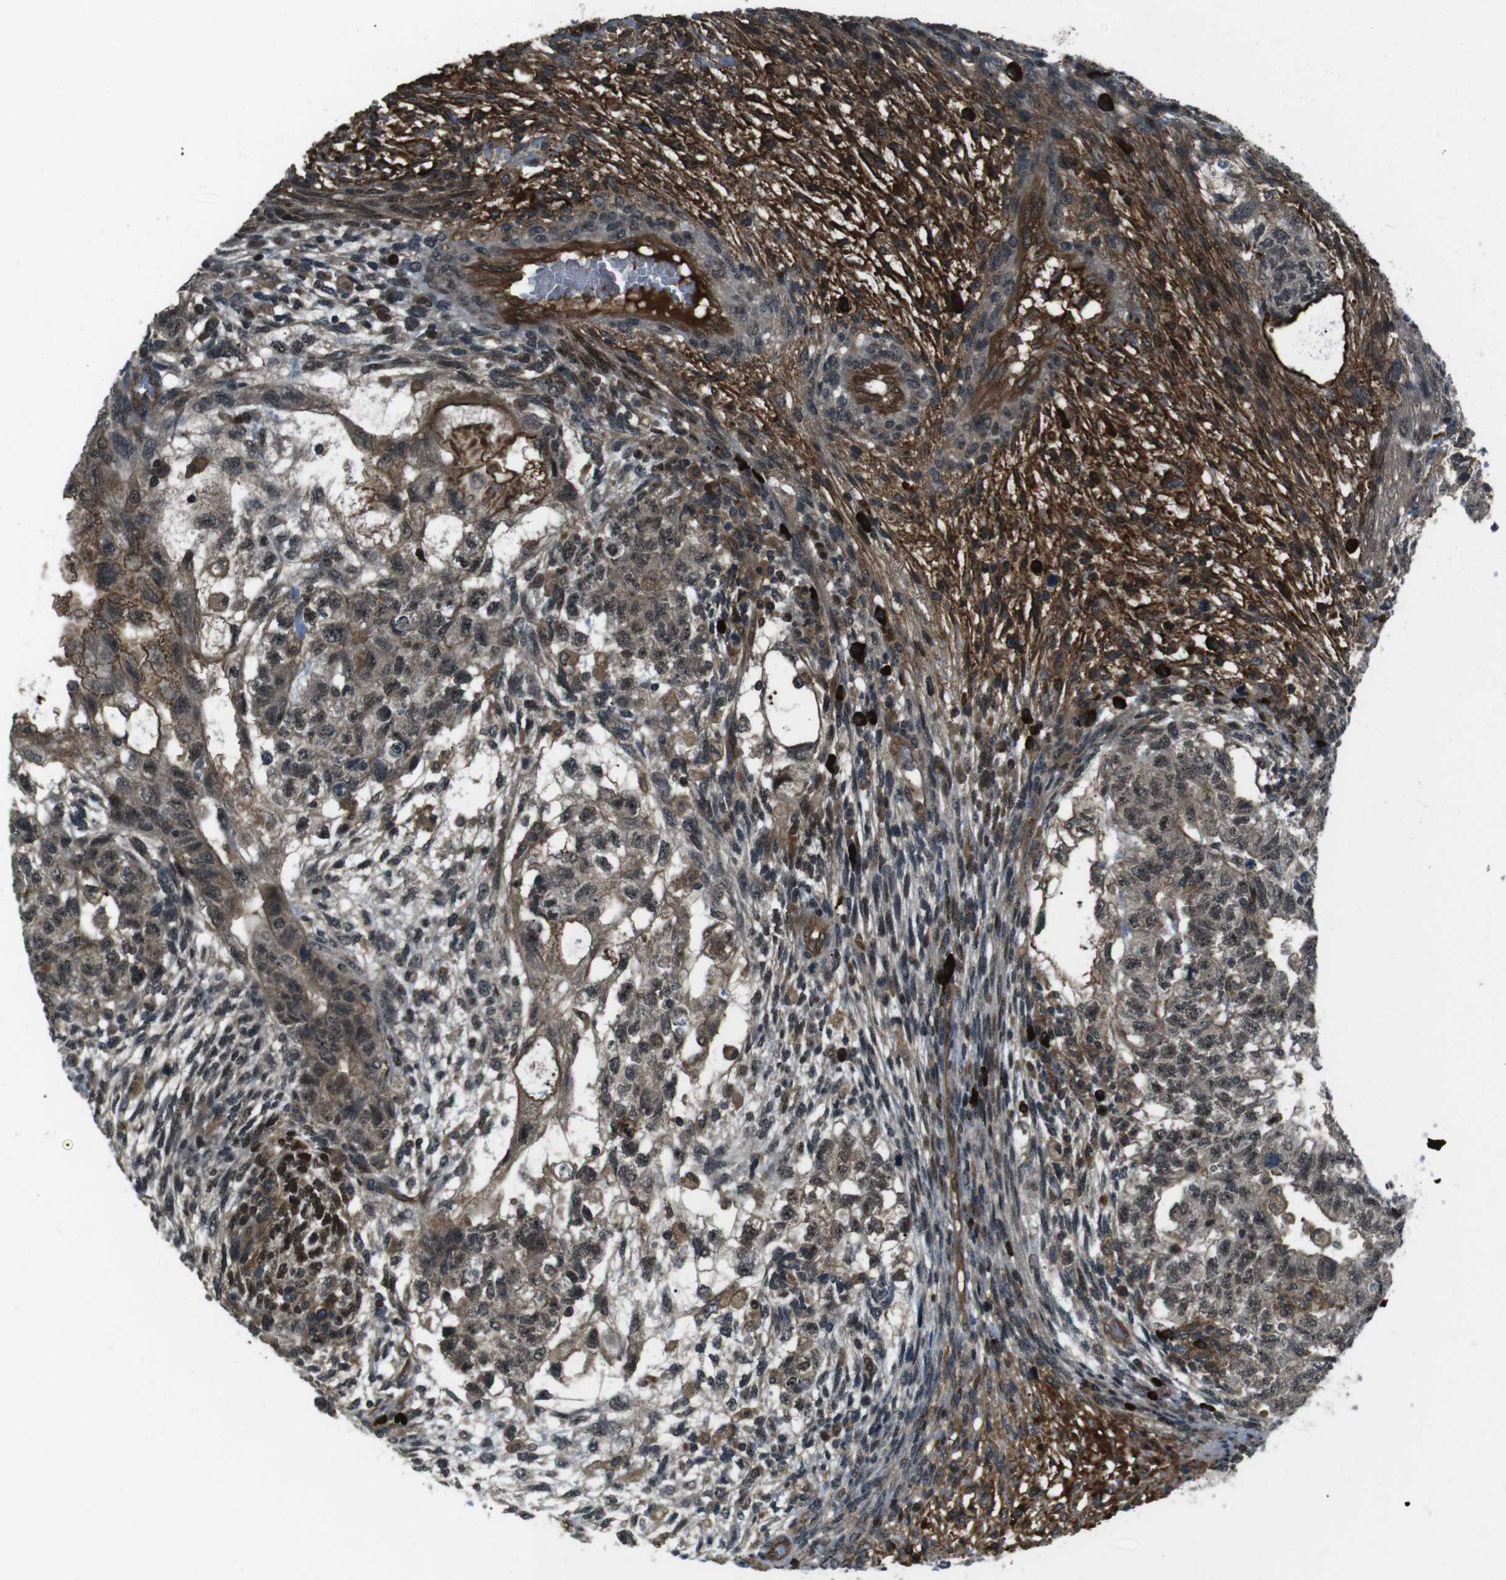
{"staining": {"intensity": "weak", "quantity": ">75%", "location": "cytoplasmic/membranous,nuclear"}, "tissue": "testis cancer", "cell_type": "Tumor cells", "image_type": "cancer", "snomed": [{"axis": "morphology", "description": "Normal tissue, NOS"}, {"axis": "morphology", "description": "Carcinoma, Embryonal, NOS"}, {"axis": "topography", "description": "Testis"}], "caption": "Protein staining by IHC reveals weak cytoplasmic/membranous and nuclear expression in about >75% of tumor cells in testis cancer (embryonal carcinoma).", "gene": "TIAM2", "patient": {"sex": "male", "age": 36}}